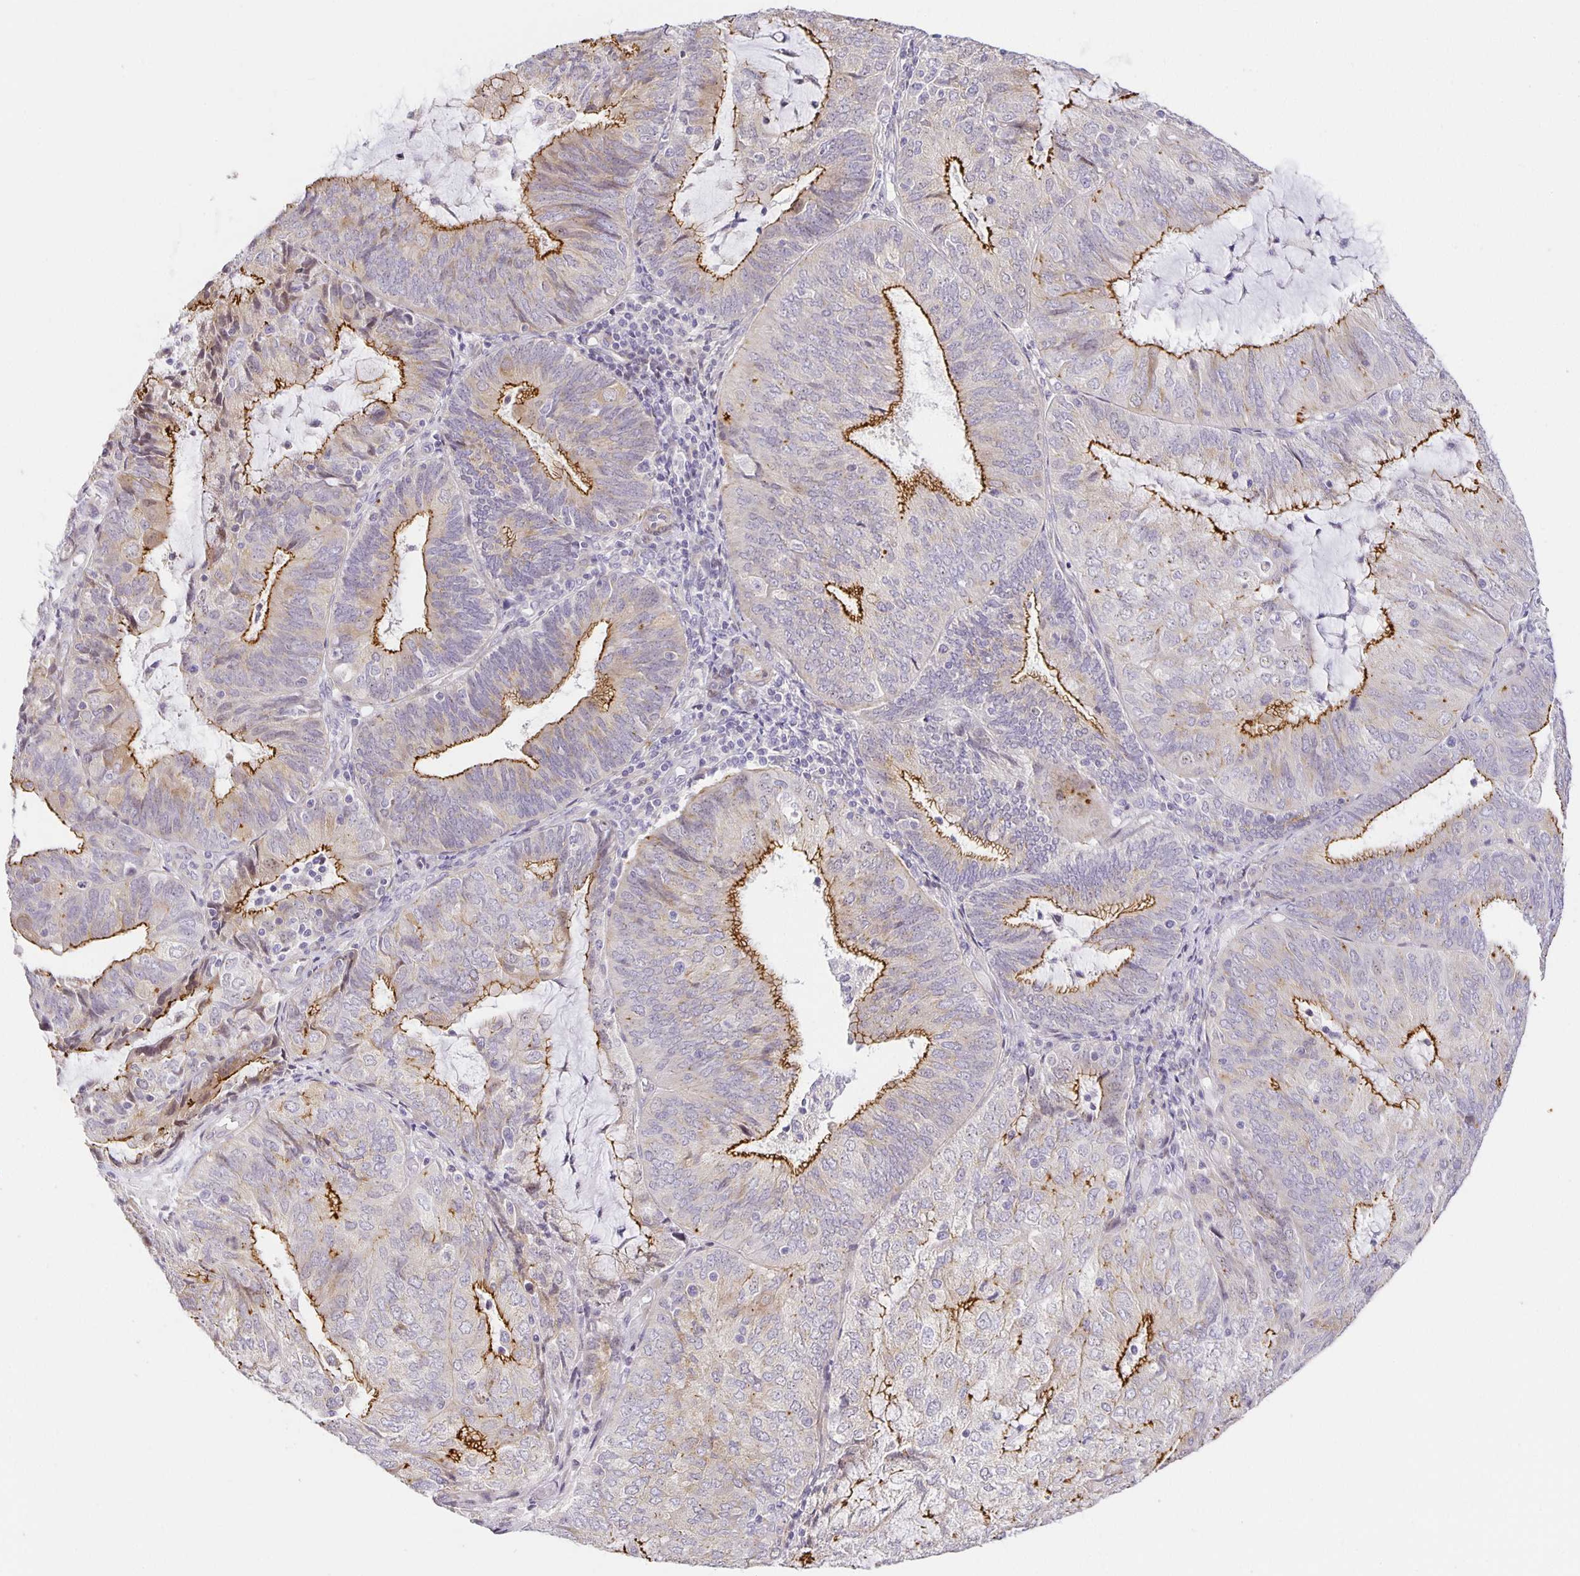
{"staining": {"intensity": "strong", "quantity": "<25%", "location": "cytoplasmic/membranous"}, "tissue": "endometrial cancer", "cell_type": "Tumor cells", "image_type": "cancer", "snomed": [{"axis": "morphology", "description": "Adenocarcinoma, NOS"}, {"axis": "topography", "description": "Endometrium"}], "caption": "Strong cytoplasmic/membranous positivity is identified in about <25% of tumor cells in adenocarcinoma (endometrial).", "gene": "TJP3", "patient": {"sex": "female", "age": 81}}